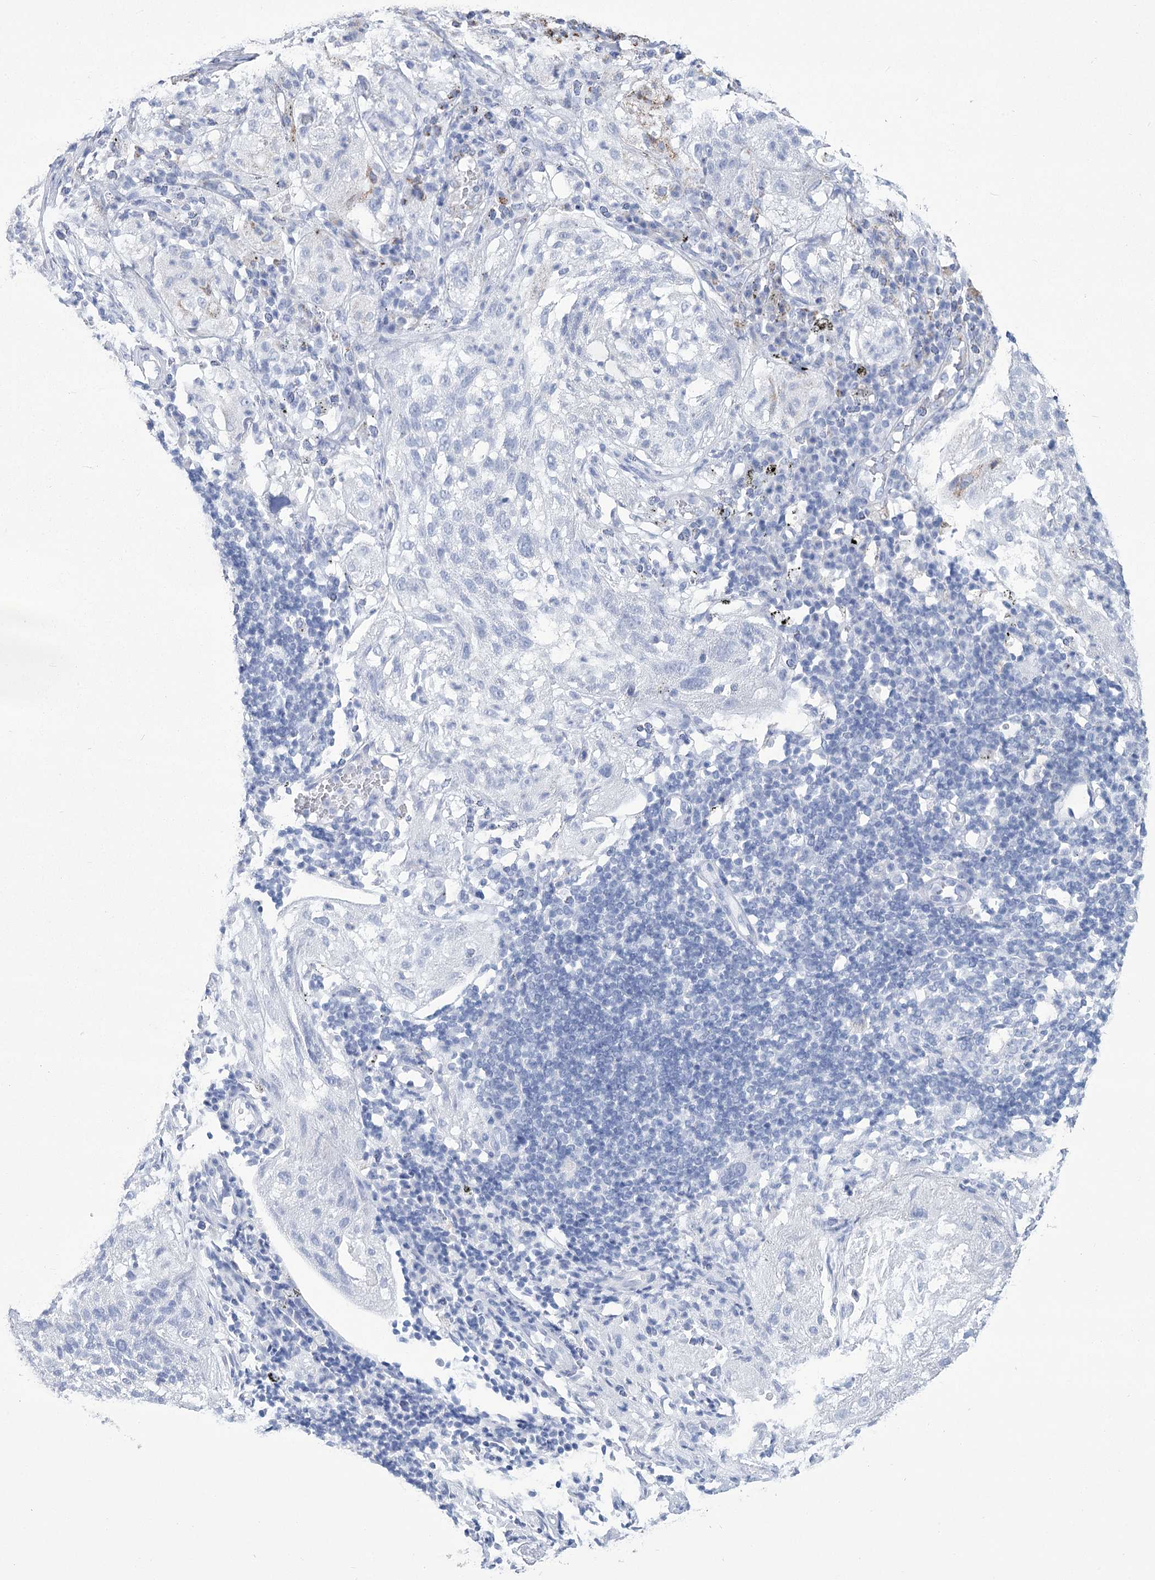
{"staining": {"intensity": "moderate", "quantity": "<25%", "location": "cytoplasmic/membranous"}, "tissue": "lung cancer", "cell_type": "Tumor cells", "image_type": "cancer", "snomed": [{"axis": "morphology", "description": "Inflammation, NOS"}, {"axis": "morphology", "description": "Squamous cell carcinoma, NOS"}, {"axis": "topography", "description": "Lymph node"}, {"axis": "topography", "description": "Soft tissue"}, {"axis": "topography", "description": "Lung"}], "caption": "This is an image of immunohistochemistry staining of lung cancer (squamous cell carcinoma), which shows moderate expression in the cytoplasmic/membranous of tumor cells.", "gene": "PDHB", "patient": {"sex": "male", "age": 66}}